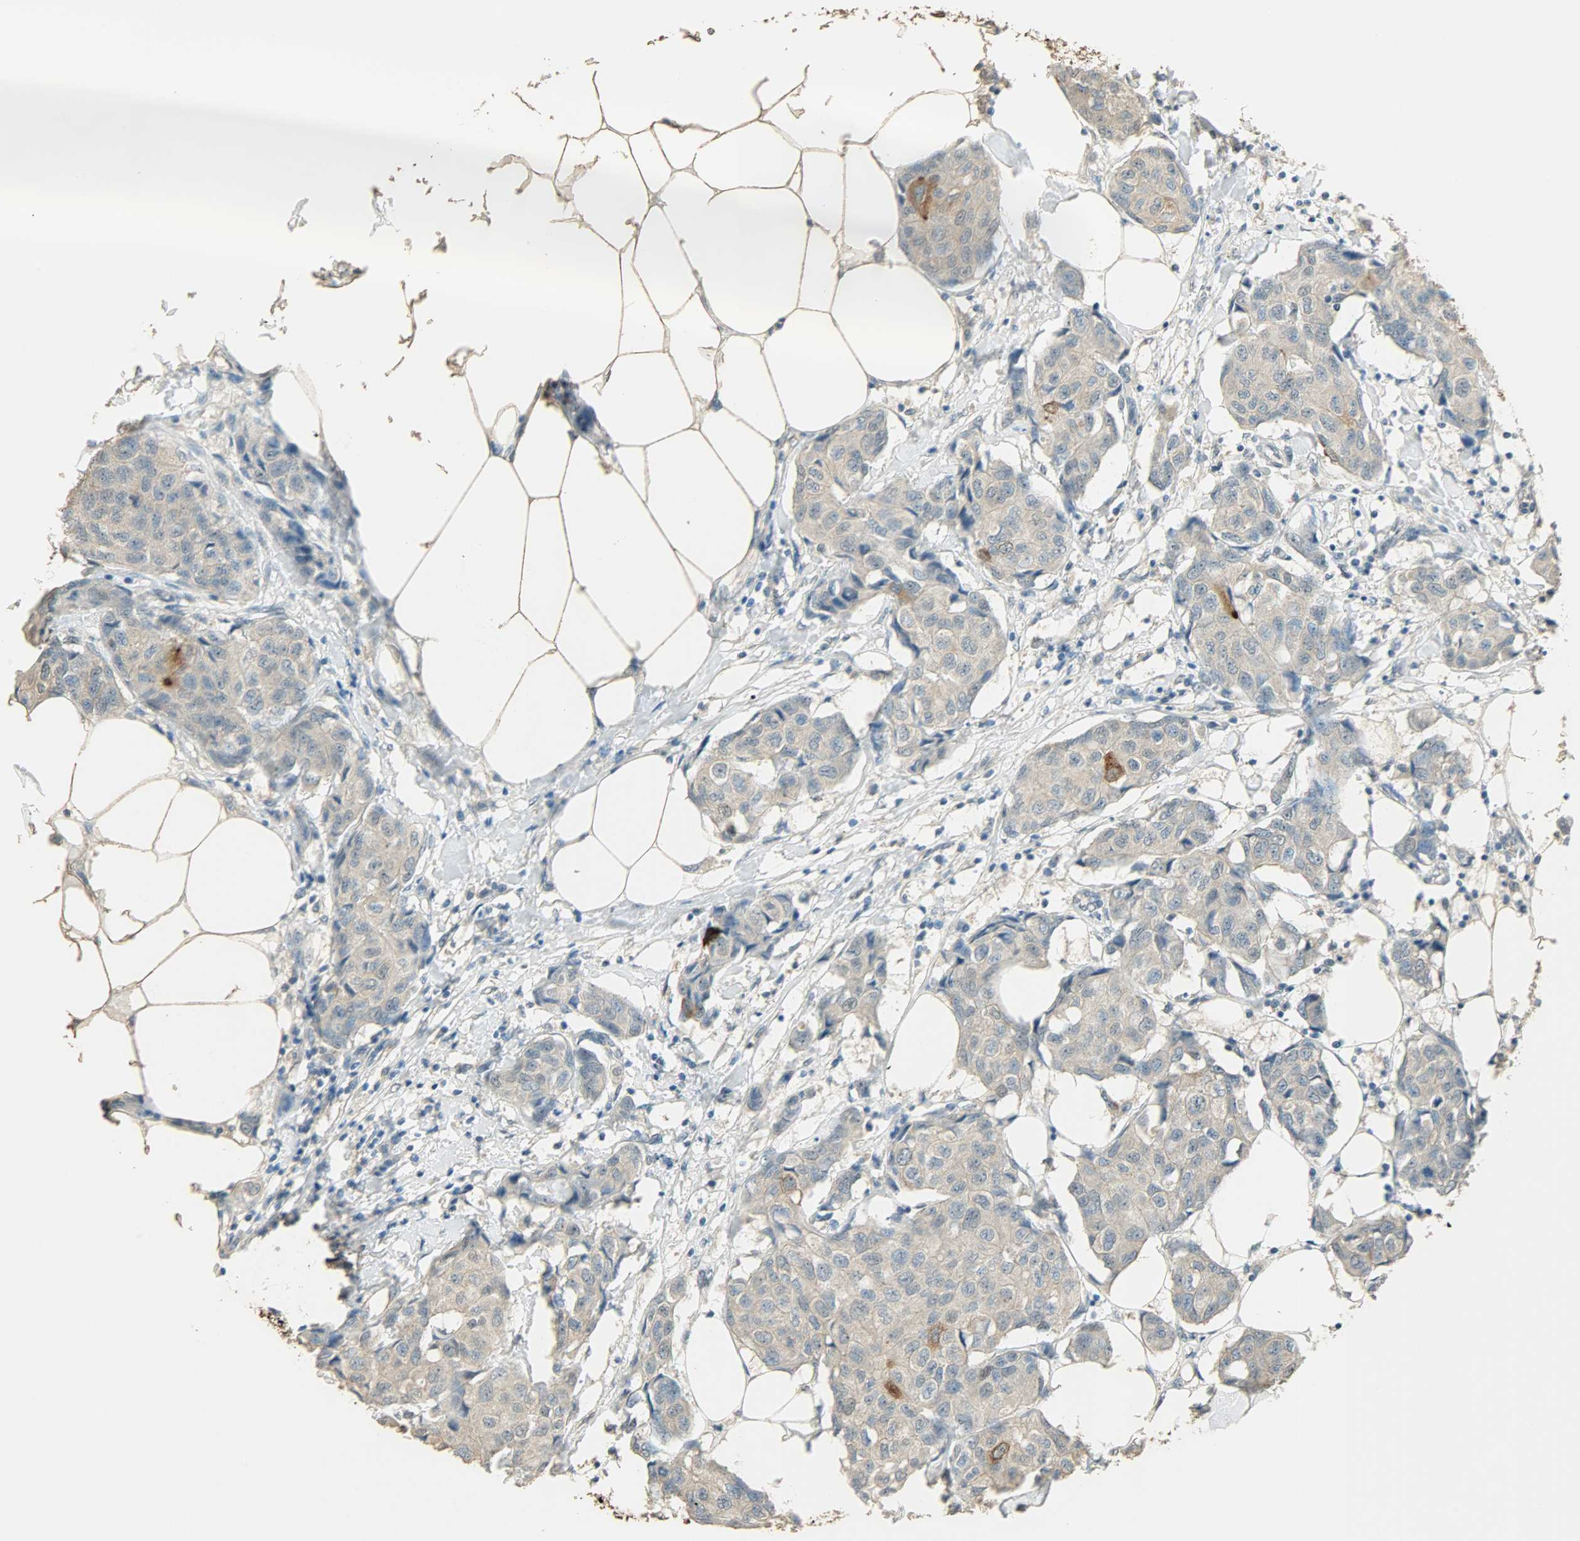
{"staining": {"intensity": "strong", "quantity": "<25%", "location": "cytoplasmic/membranous"}, "tissue": "breast cancer", "cell_type": "Tumor cells", "image_type": "cancer", "snomed": [{"axis": "morphology", "description": "Duct carcinoma"}, {"axis": "topography", "description": "Breast"}], "caption": "Tumor cells demonstrate medium levels of strong cytoplasmic/membranous positivity in approximately <25% of cells in breast cancer. The protein is shown in brown color, while the nuclei are stained blue.", "gene": "PRMT5", "patient": {"sex": "female", "age": 80}}